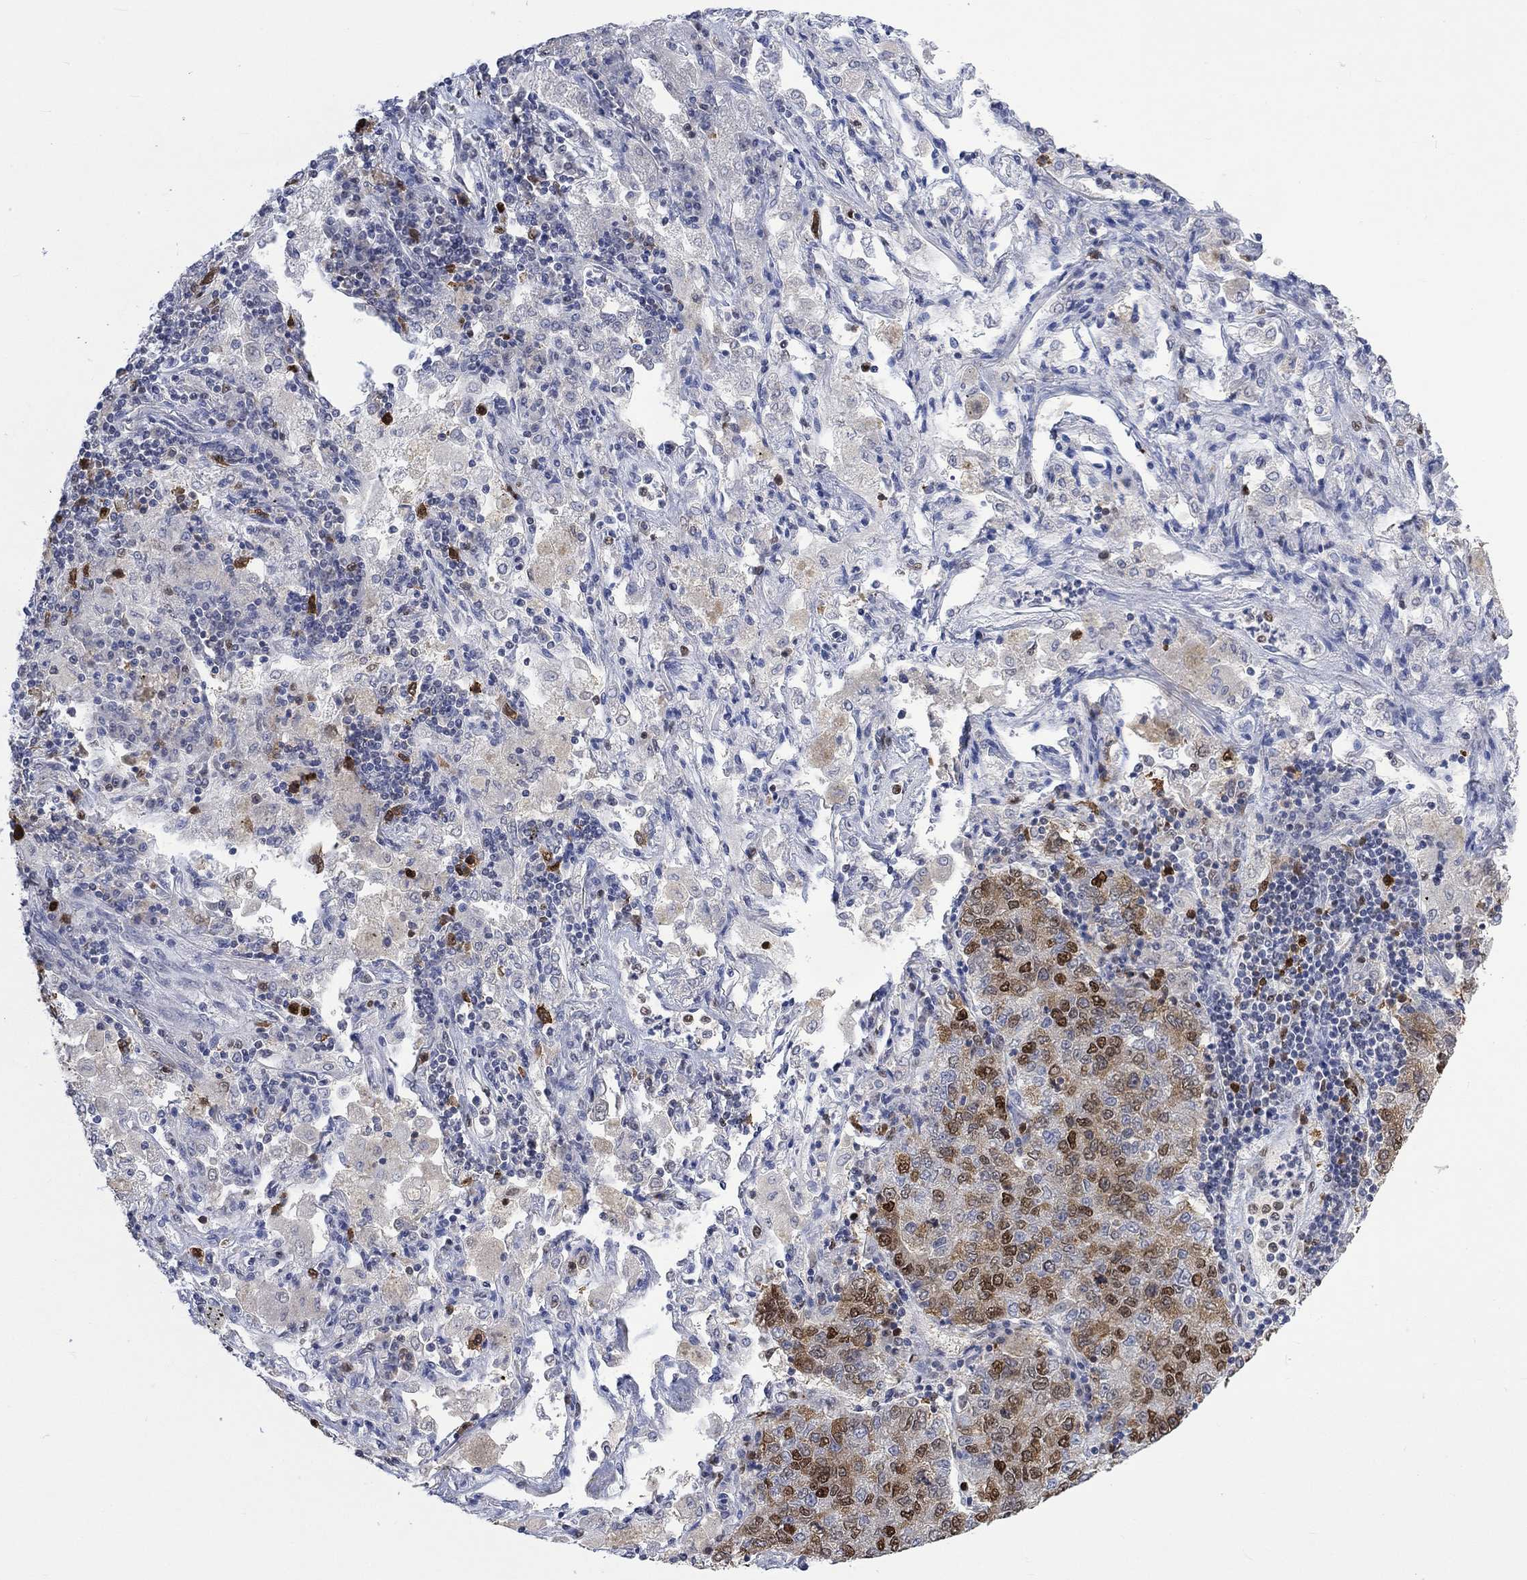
{"staining": {"intensity": "strong", "quantity": "<25%", "location": "nuclear"}, "tissue": "lung cancer", "cell_type": "Tumor cells", "image_type": "cancer", "snomed": [{"axis": "morphology", "description": "Adenocarcinoma, NOS"}, {"axis": "topography", "description": "Lung"}], "caption": "Protein expression analysis of human adenocarcinoma (lung) reveals strong nuclear staining in approximately <25% of tumor cells. Ihc stains the protein in brown and the nuclei are stained blue.", "gene": "RAD54L2", "patient": {"sex": "male", "age": 49}}